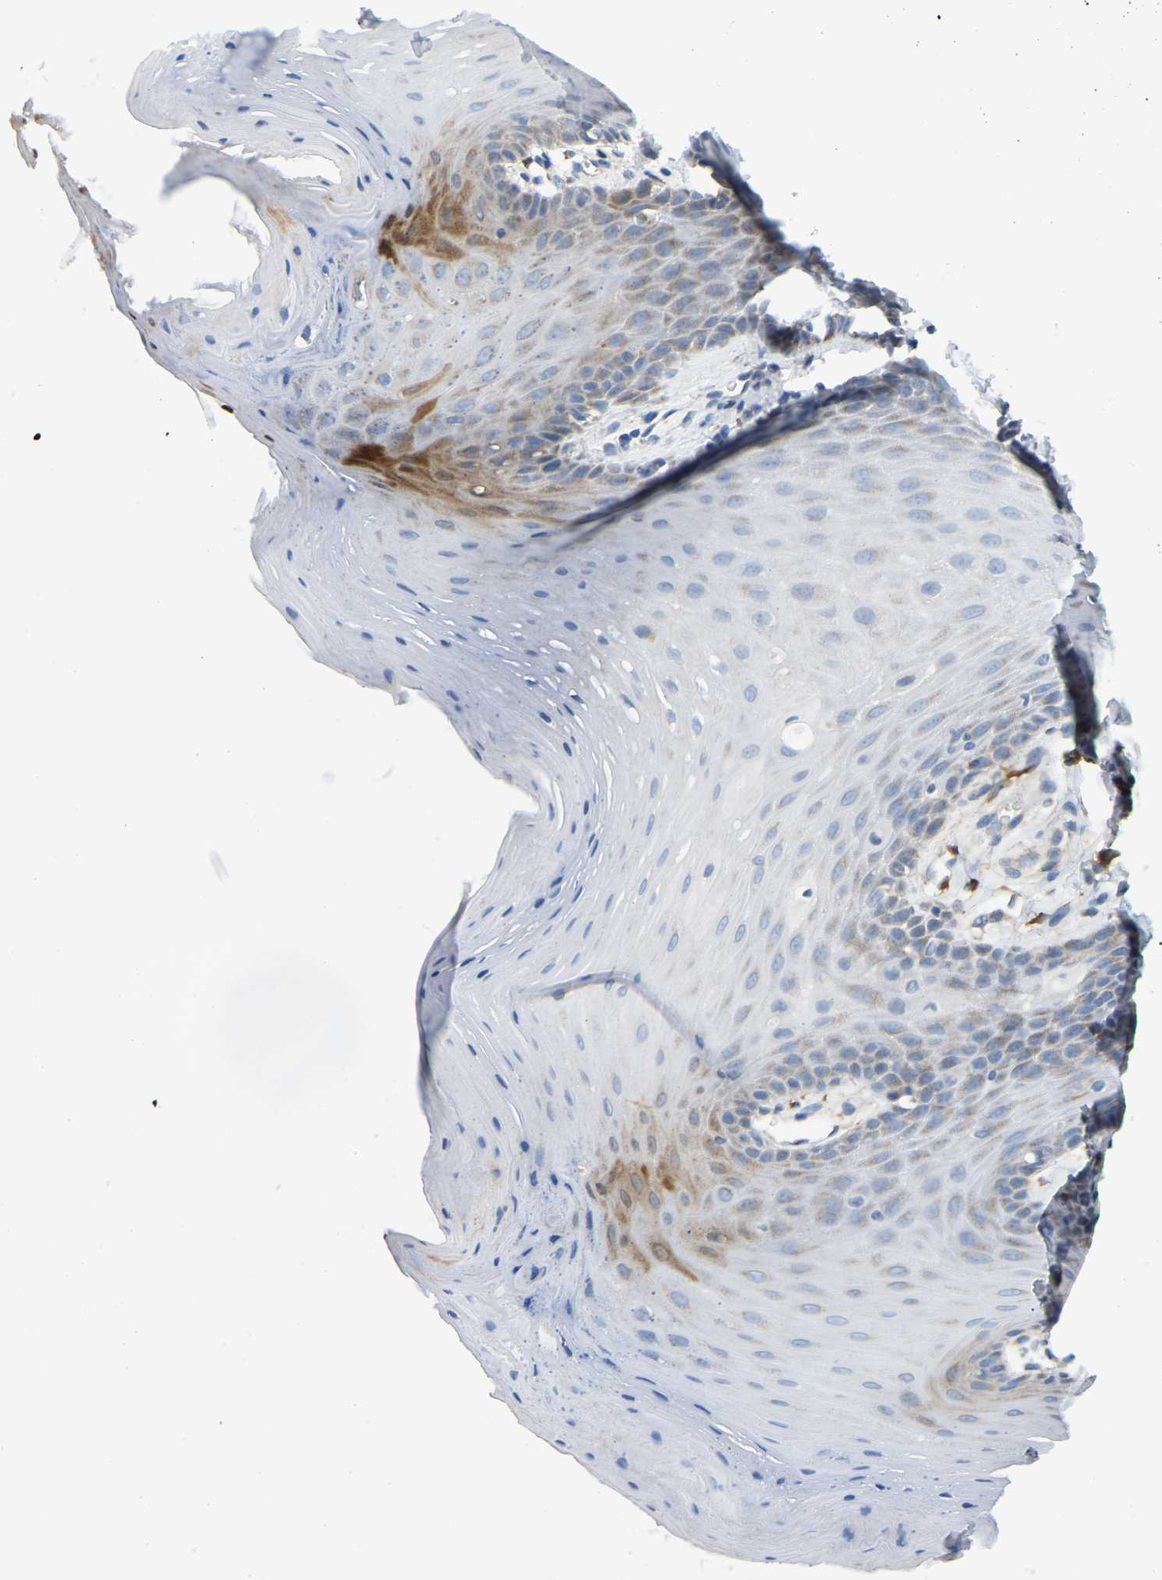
{"staining": {"intensity": "moderate", "quantity": "<25%", "location": "cytoplasmic/membranous"}, "tissue": "oral mucosa", "cell_type": "Squamous epithelial cells", "image_type": "normal", "snomed": [{"axis": "morphology", "description": "Normal tissue, NOS"}, {"axis": "morphology", "description": "Squamous cell carcinoma, NOS"}, {"axis": "topography", "description": "Oral tissue"}, {"axis": "topography", "description": "Head-Neck"}], "caption": "High-magnification brightfield microscopy of normal oral mucosa stained with DAB (3,3'-diaminobenzidine) (brown) and counterstained with hematoxylin (blue). squamous epithelial cells exhibit moderate cytoplasmic/membranous staining is seen in about<25% of cells.", "gene": "GDA", "patient": {"sex": "male", "age": 71}}